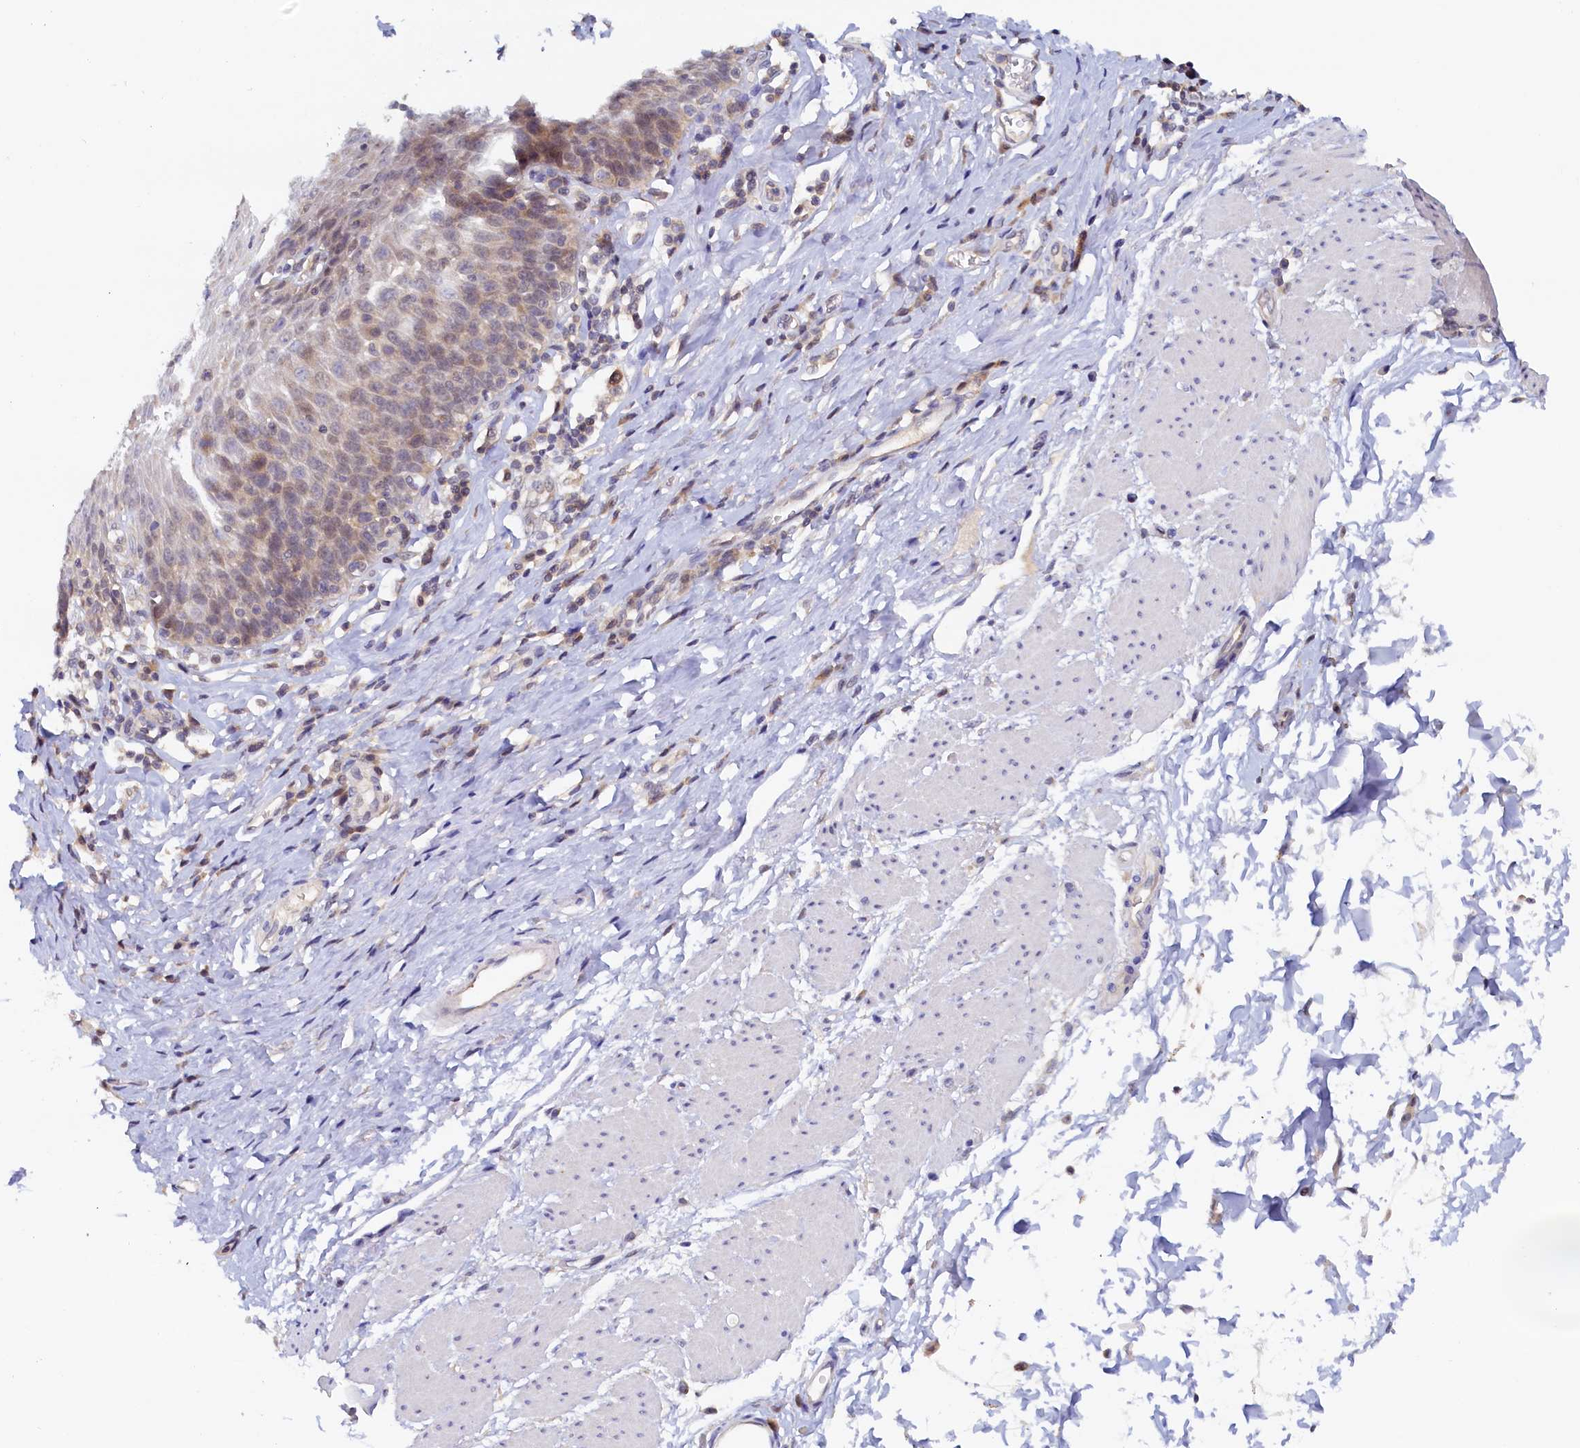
{"staining": {"intensity": "moderate", "quantity": "25%-75%", "location": "nuclear"}, "tissue": "esophagus", "cell_type": "Squamous epithelial cells", "image_type": "normal", "snomed": [{"axis": "morphology", "description": "Normal tissue, NOS"}, {"axis": "topography", "description": "Esophagus"}], "caption": "A high-resolution micrograph shows immunohistochemistry staining of benign esophagus, which reveals moderate nuclear positivity in approximately 25%-75% of squamous epithelial cells. The staining was performed using DAB, with brown indicating positive protein expression. Nuclei are stained blue with hematoxylin.", "gene": "PAAF1", "patient": {"sex": "female", "age": 61}}